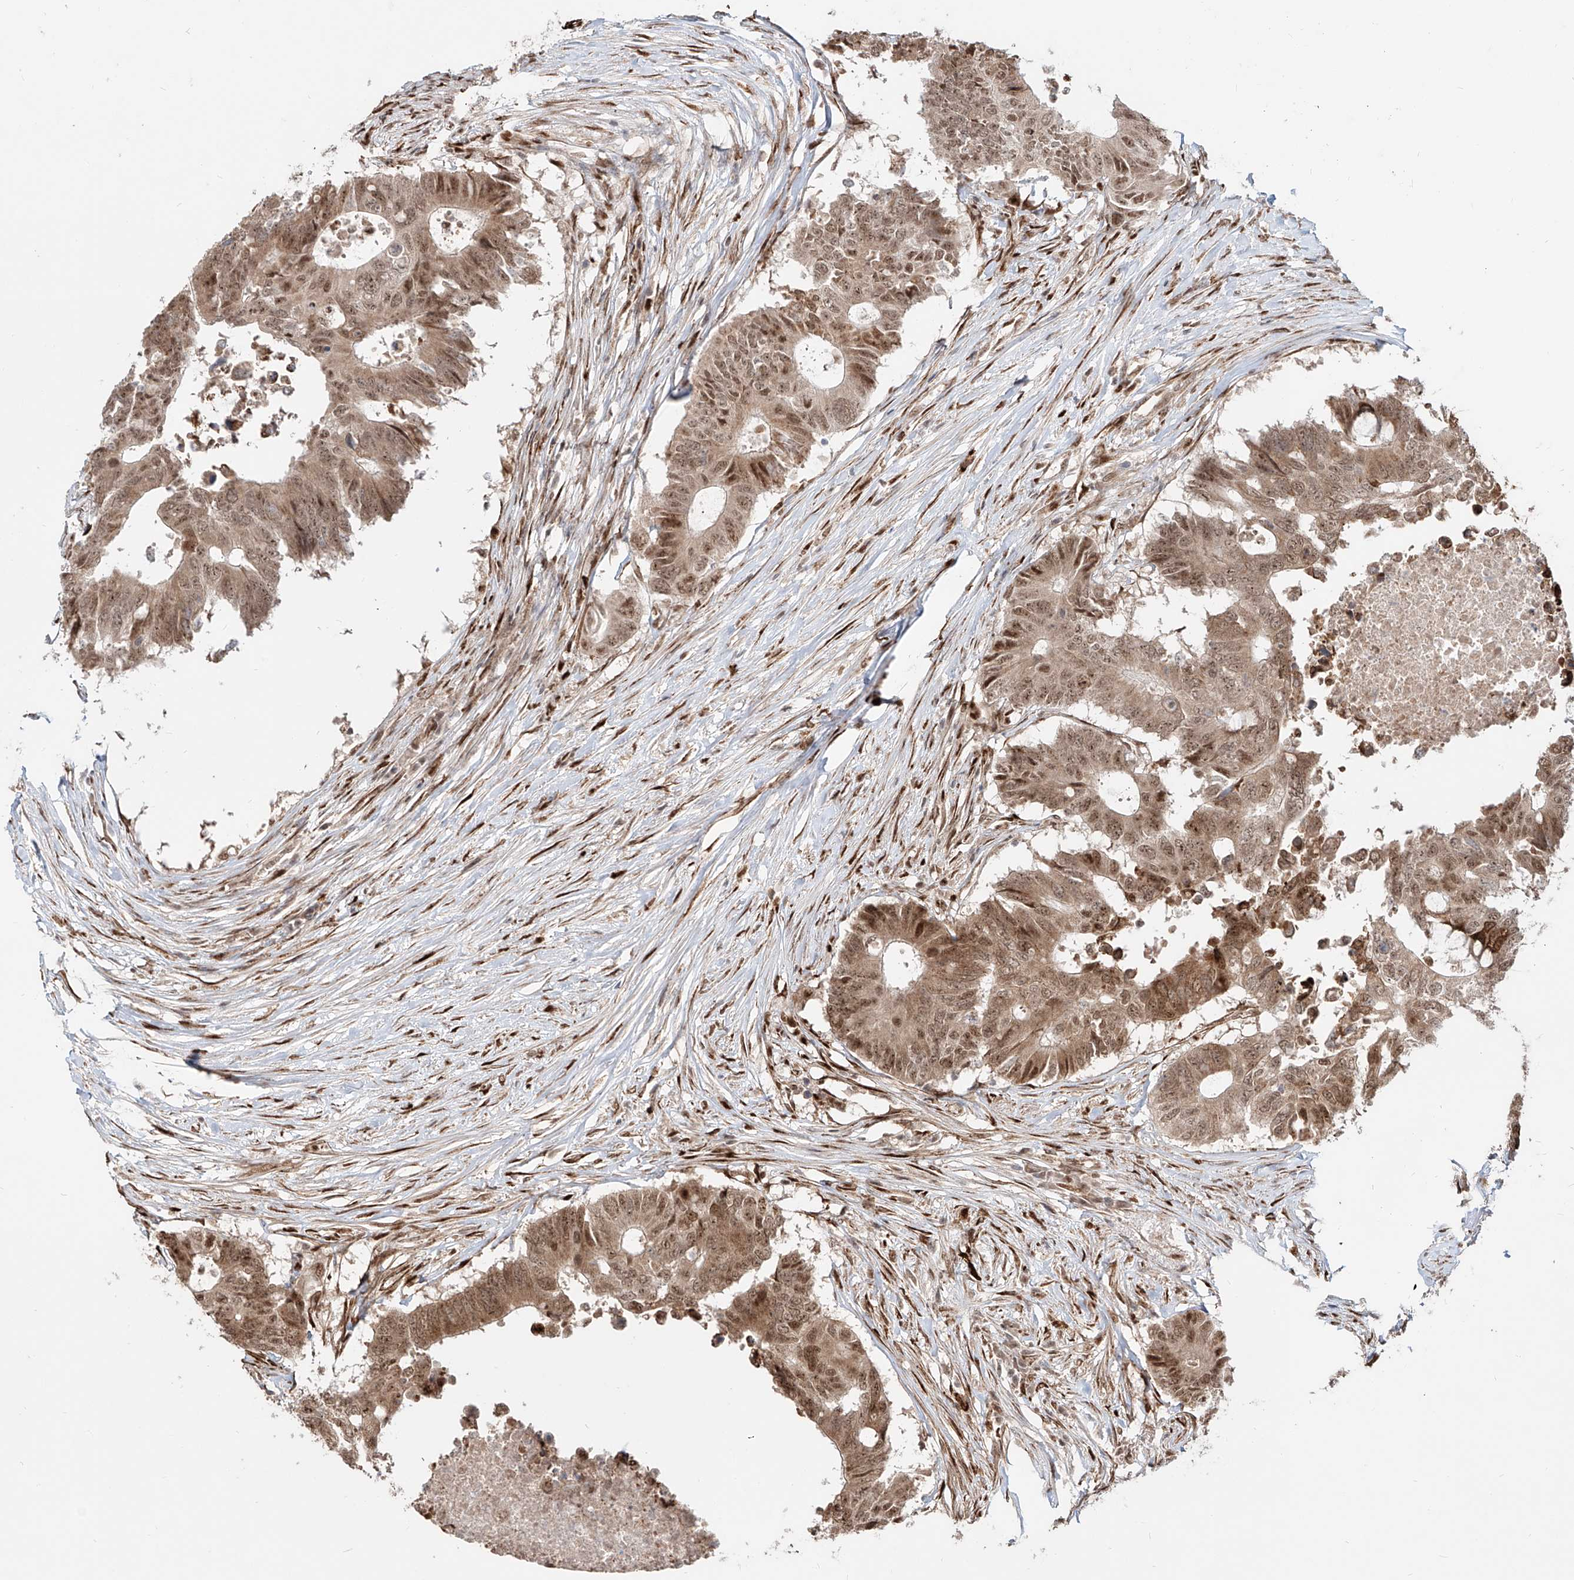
{"staining": {"intensity": "moderate", "quantity": ">75%", "location": "cytoplasmic/membranous,nuclear"}, "tissue": "colorectal cancer", "cell_type": "Tumor cells", "image_type": "cancer", "snomed": [{"axis": "morphology", "description": "Adenocarcinoma, NOS"}, {"axis": "topography", "description": "Colon"}], "caption": "Immunohistochemistry (IHC) of colorectal cancer (adenocarcinoma) displays medium levels of moderate cytoplasmic/membranous and nuclear positivity in approximately >75% of tumor cells. Ihc stains the protein in brown and the nuclei are stained blue.", "gene": "ZNF710", "patient": {"sex": "male", "age": 71}}